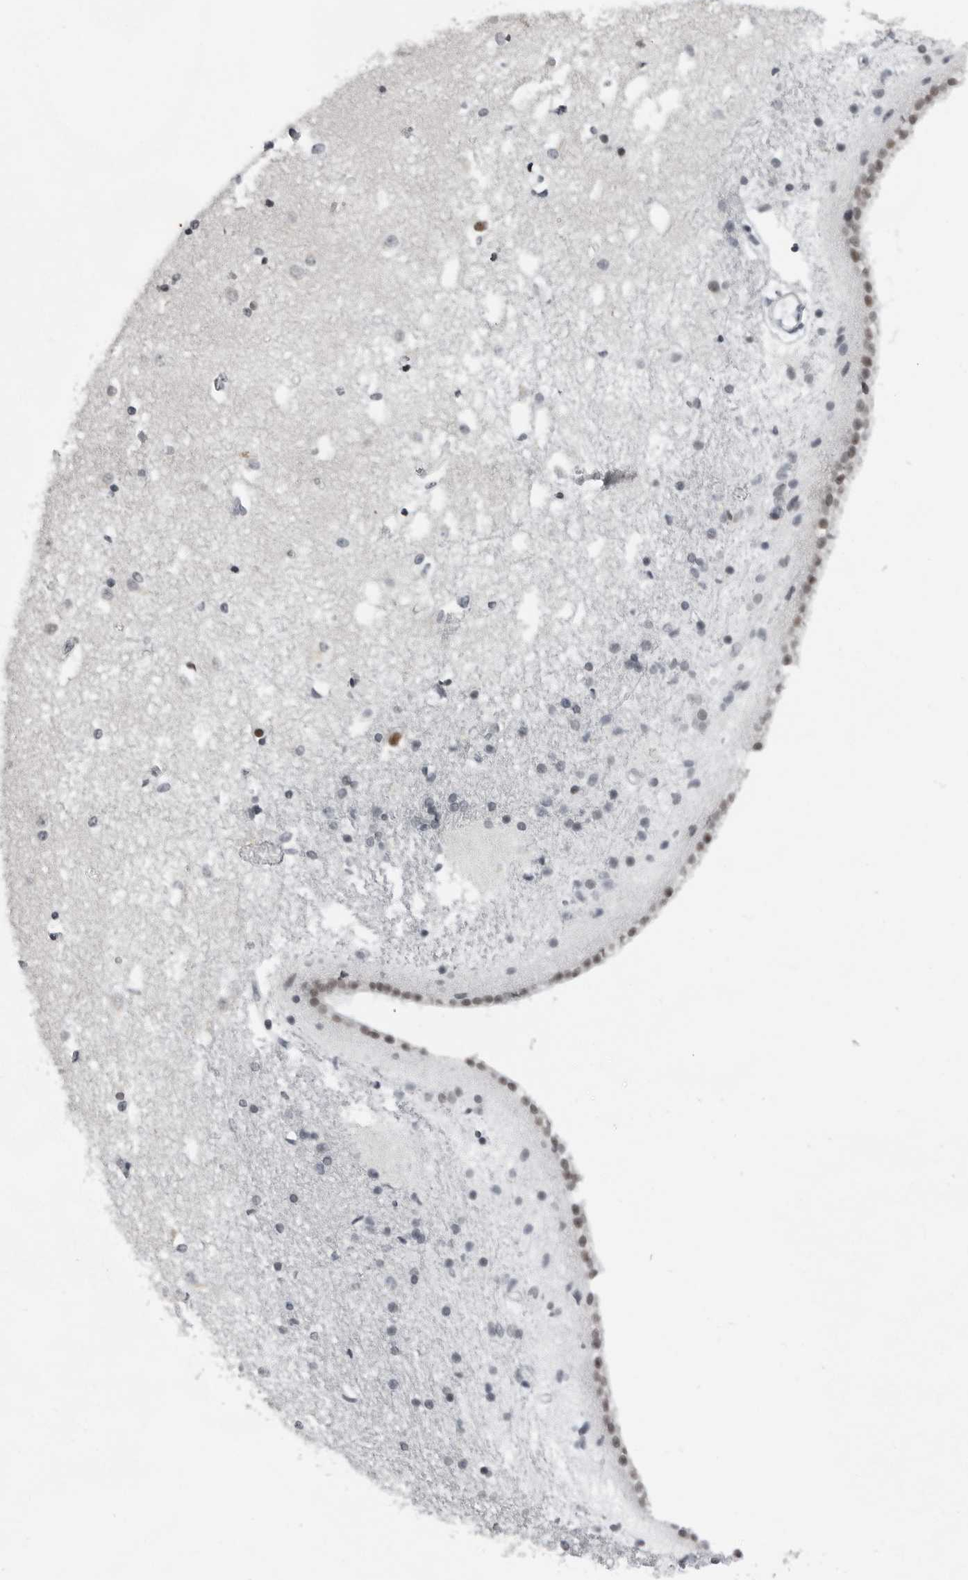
{"staining": {"intensity": "moderate", "quantity": "<25%", "location": "nuclear"}, "tissue": "caudate", "cell_type": "Glial cells", "image_type": "normal", "snomed": [{"axis": "morphology", "description": "Normal tissue, NOS"}, {"axis": "topography", "description": "Lateral ventricle wall"}], "caption": "Unremarkable caudate demonstrates moderate nuclear staining in approximately <25% of glial cells.", "gene": "PPP1R42", "patient": {"sex": "male", "age": 45}}